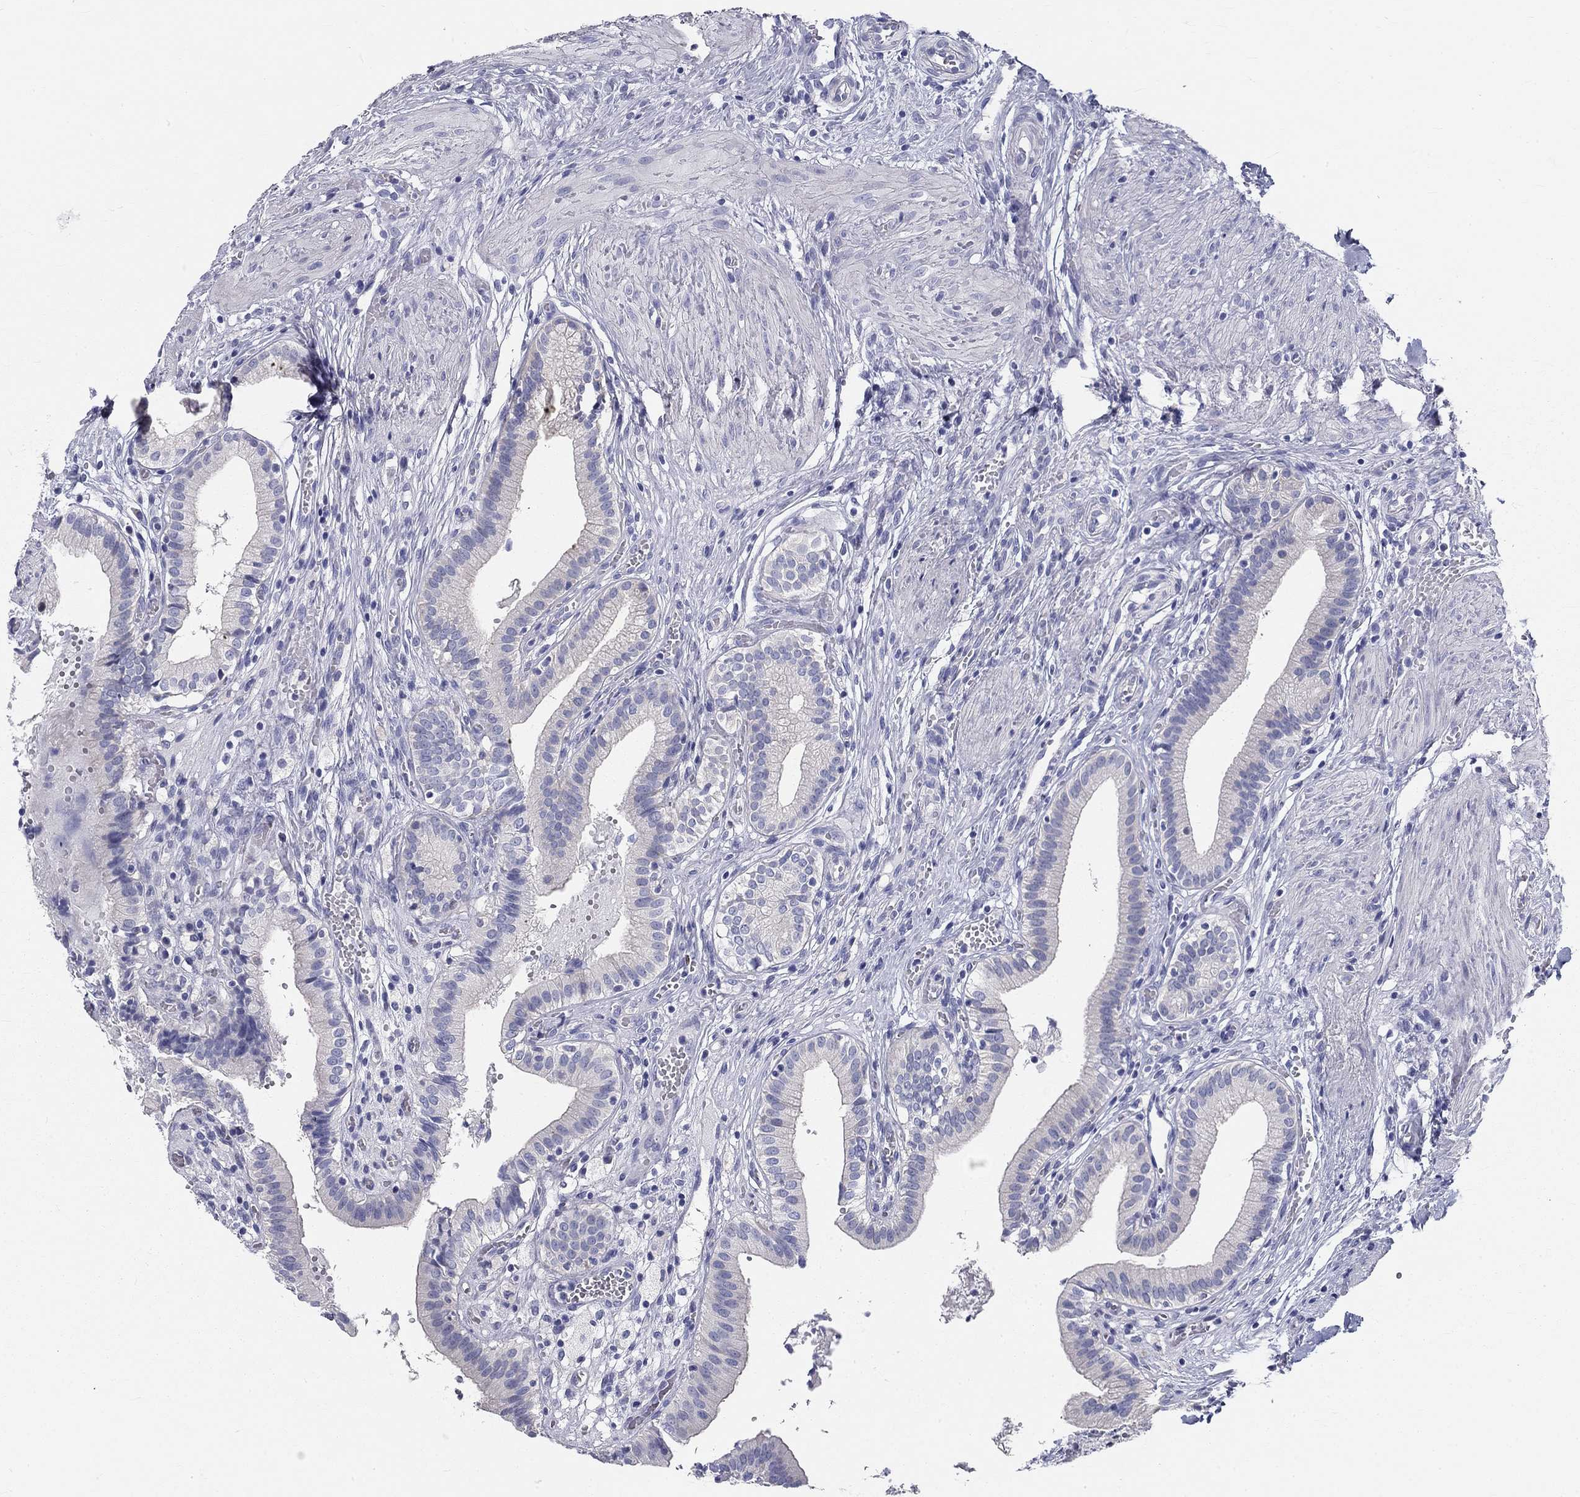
{"staining": {"intensity": "negative", "quantity": "none", "location": "none"}, "tissue": "gallbladder", "cell_type": "Glandular cells", "image_type": "normal", "snomed": [{"axis": "morphology", "description": "Normal tissue, NOS"}, {"axis": "topography", "description": "Gallbladder"}], "caption": "The histopathology image exhibits no significant expression in glandular cells of gallbladder. (DAB immunohistochemistry with hematoxylin counter stain).", "gene": "GALNTL5", "patient": {"sex": "female", "age": 24}}